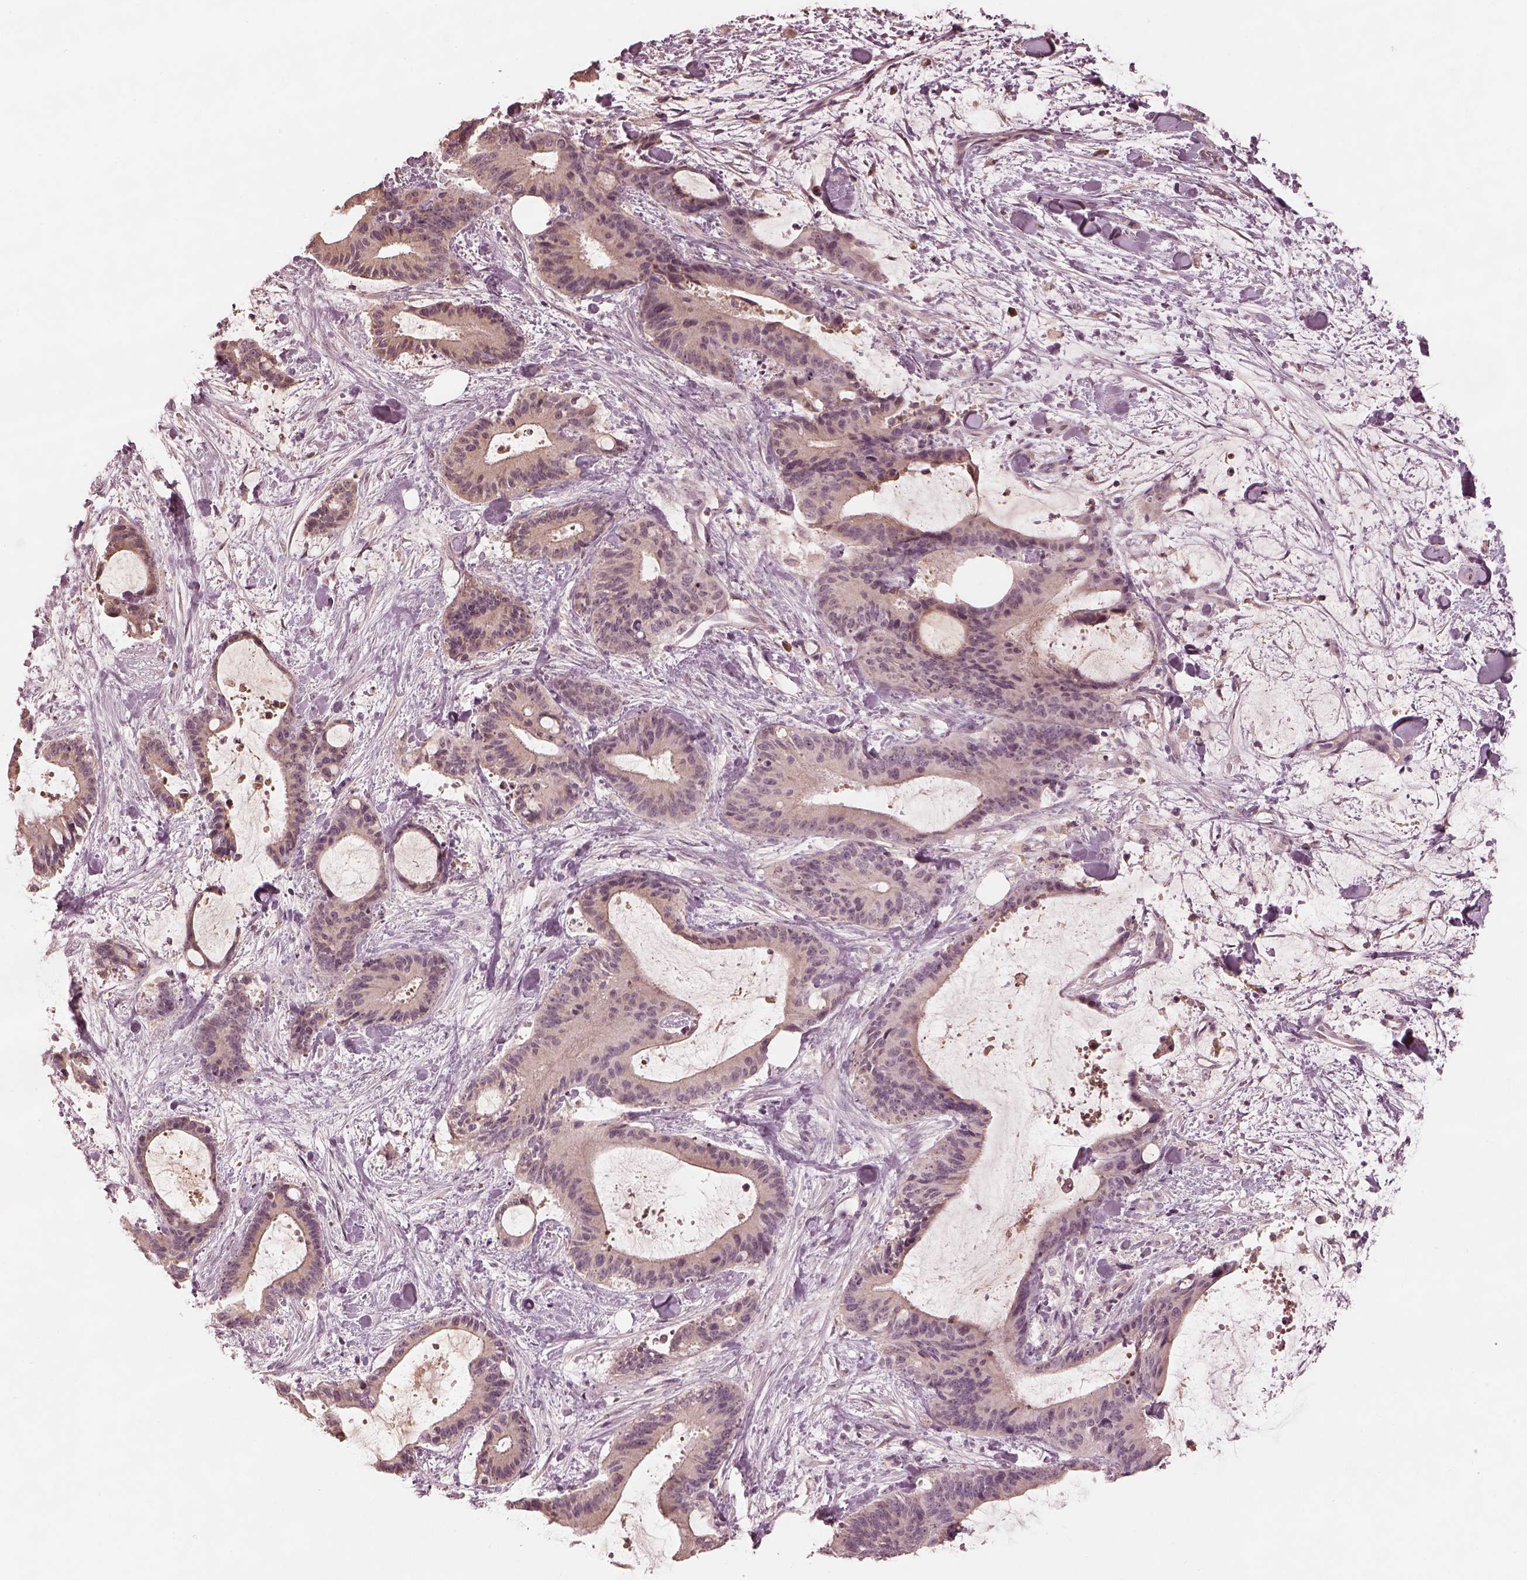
{"staining": {"intensity": "negative", "quantity": "none", "location": "none"}, "tissue": "liver cancer", "cell_type": "Tumor cells", "image_type": "cancer", "snomed": [{"axis": "morphology", "description": "Cholangiocarcinoma"}, {"axis": "topography", "description": "Liver"}], "caption": "High magnification brightfield microscopy of liver cancer (cholangiocarcinoma) stained with DAB (3,3'-diaminobenzidine) (brown) and counterstained with hematoxylin (blue): tumor cells show no significant positivity.", "gene": "CALR3", "patient": {"sex": "female", "age": 73}}